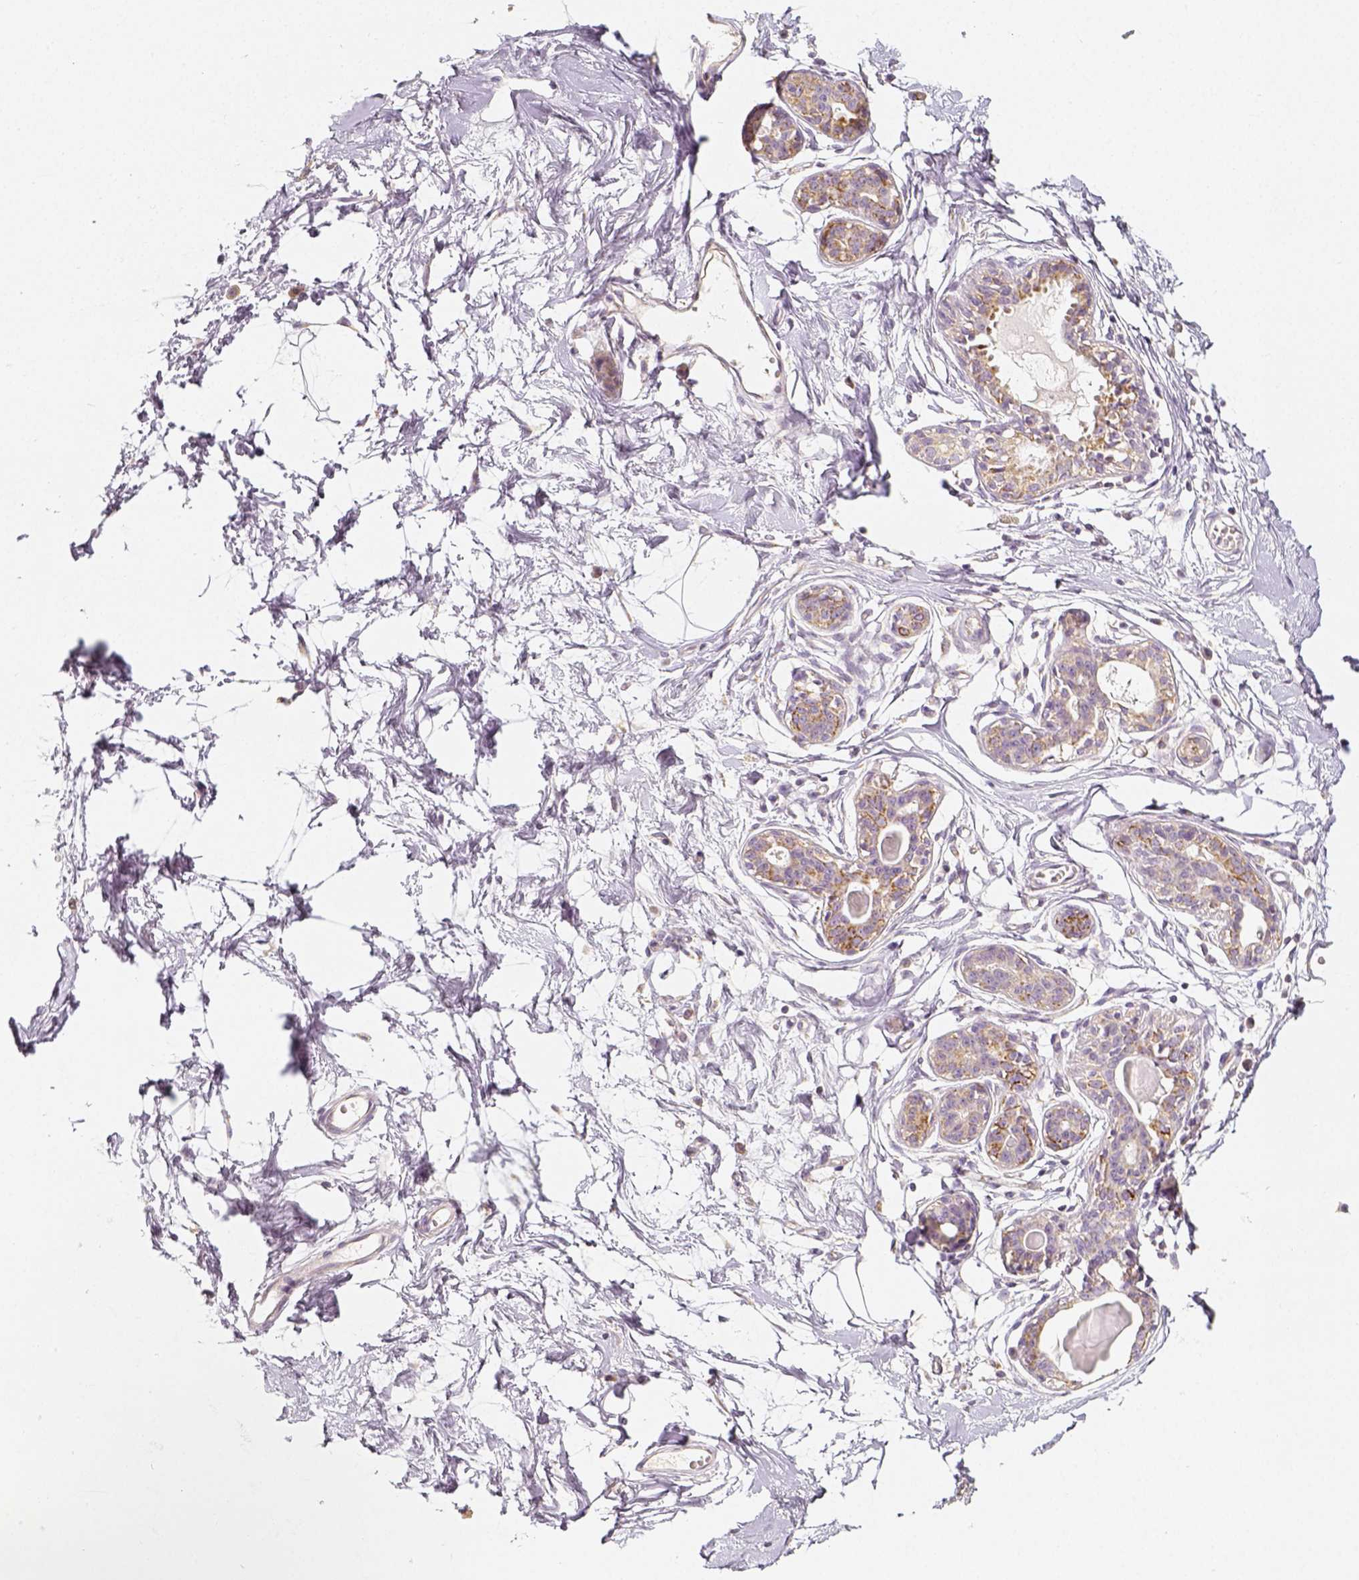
{"staining": {"intensity": "negative", "quantity": "none", "location": "none"}, "tissue": "breast", "cell_type": "Adipocytes", "image_type": "normal", "snomed": [{"axis": "morphology", "description": "Normal tissue, NOS"}, {"axis": "topography", "description": "Breast"}], "caption": "IHC photomicrograph of benign breast: breast stained with DAB exhibits no significant protein expression in adipocytes. Nuclei are stained in blue.", "gene": "PGAM5", "patient": {"sex": "female", "age": 45}}